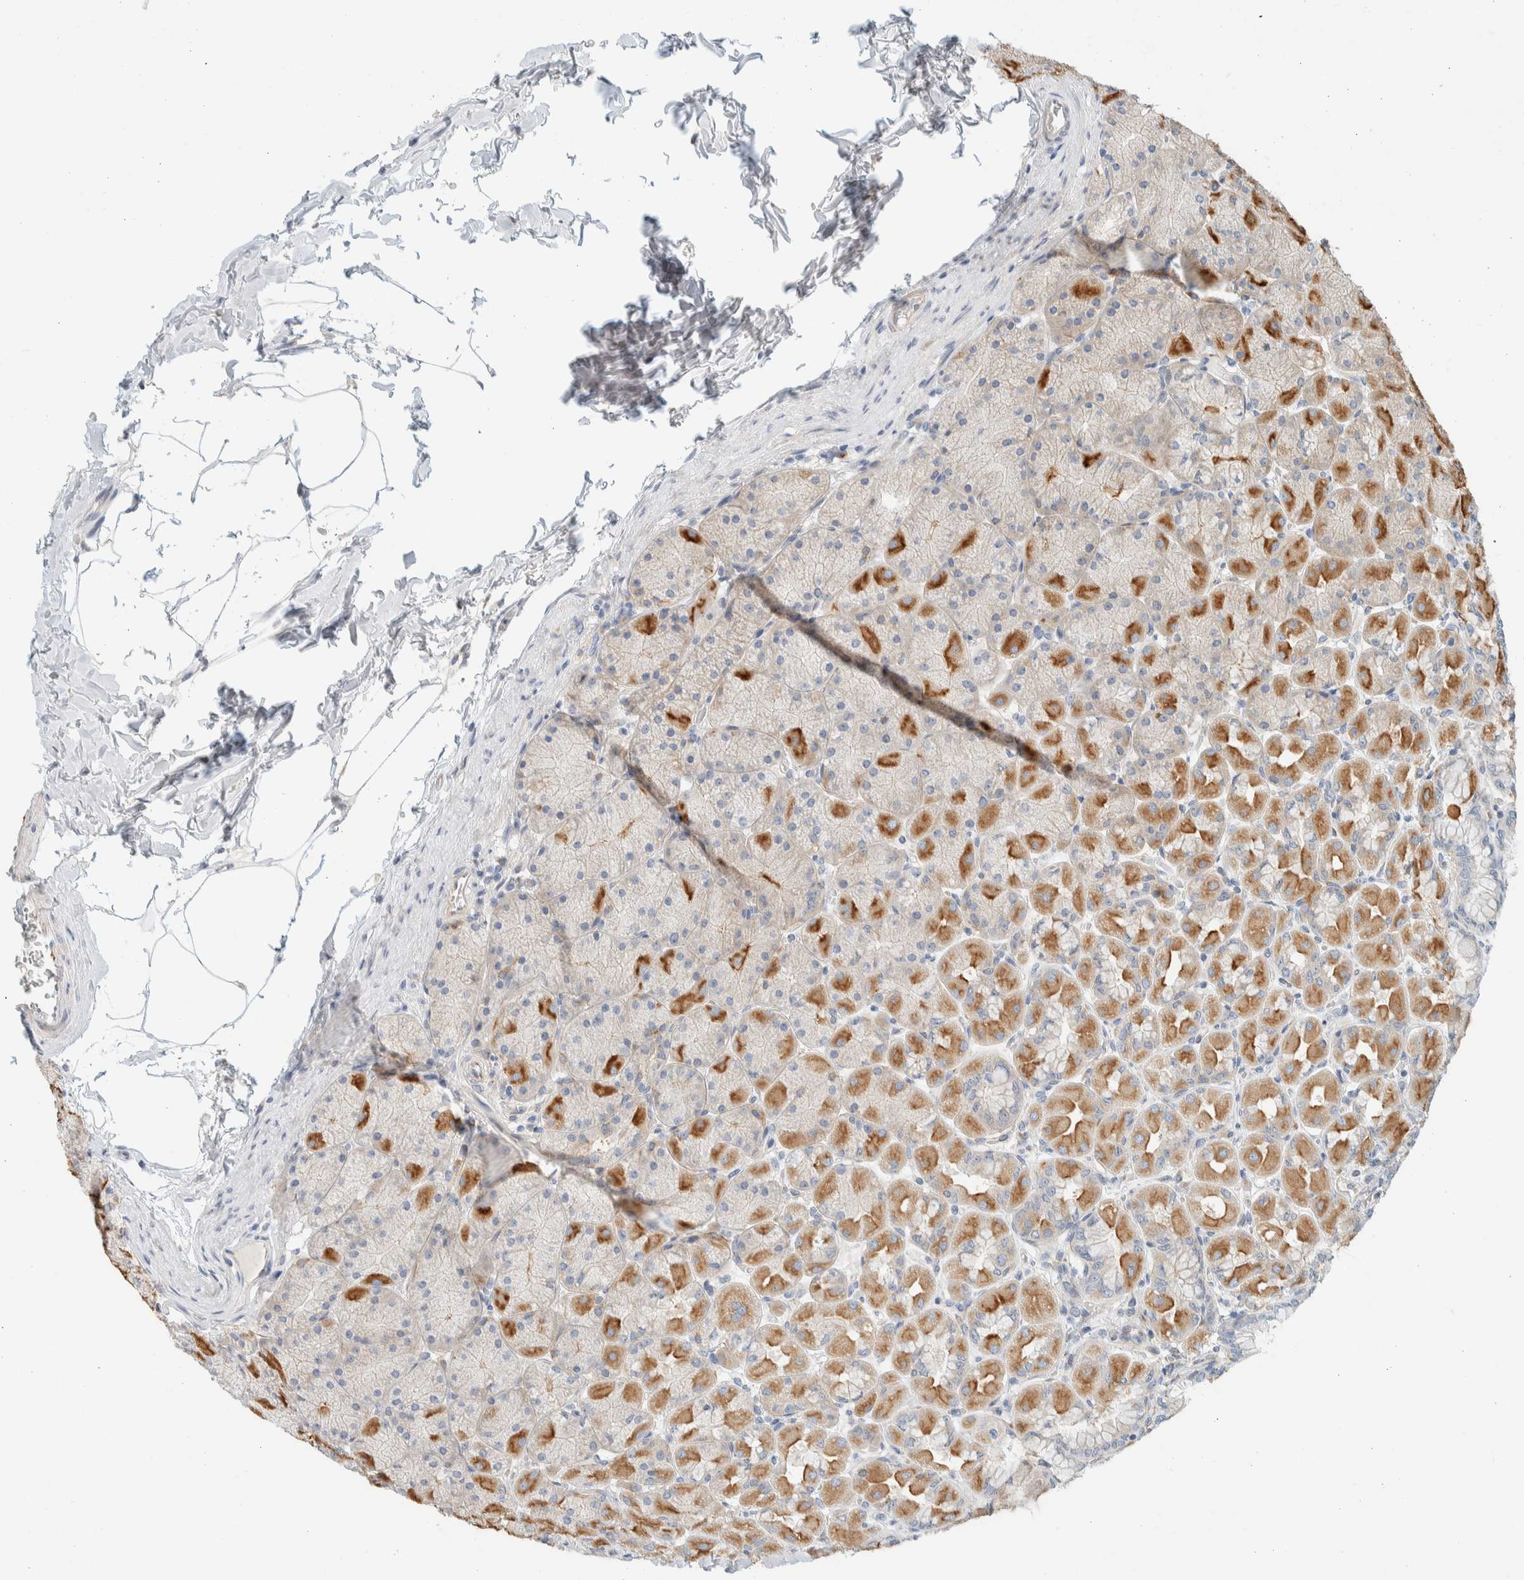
{"staining": {"intensity": "moderate", "quantity": "25%-75%", "location": "cytoplasmic/membranous"}, "tissue": "stomach", "cell_type": "Glandular cells", "image_type": "normal", "snomed": [{"axis": "morphology", "description": "Normal tissue, NOS"}, {"axis": "topography", "description": "Stomach, upper"}], "caption": "Protein positivity by immunohistochemistry demonstrates moderate cytoplasmic/membranous staining in approximately 25%-75% of glandular cells in normal stomach. (DAB IHC with brightfield microscopy, high magnification).", "gene": "TMEM184B", "patient": {"sex": "female", "age": 56}}